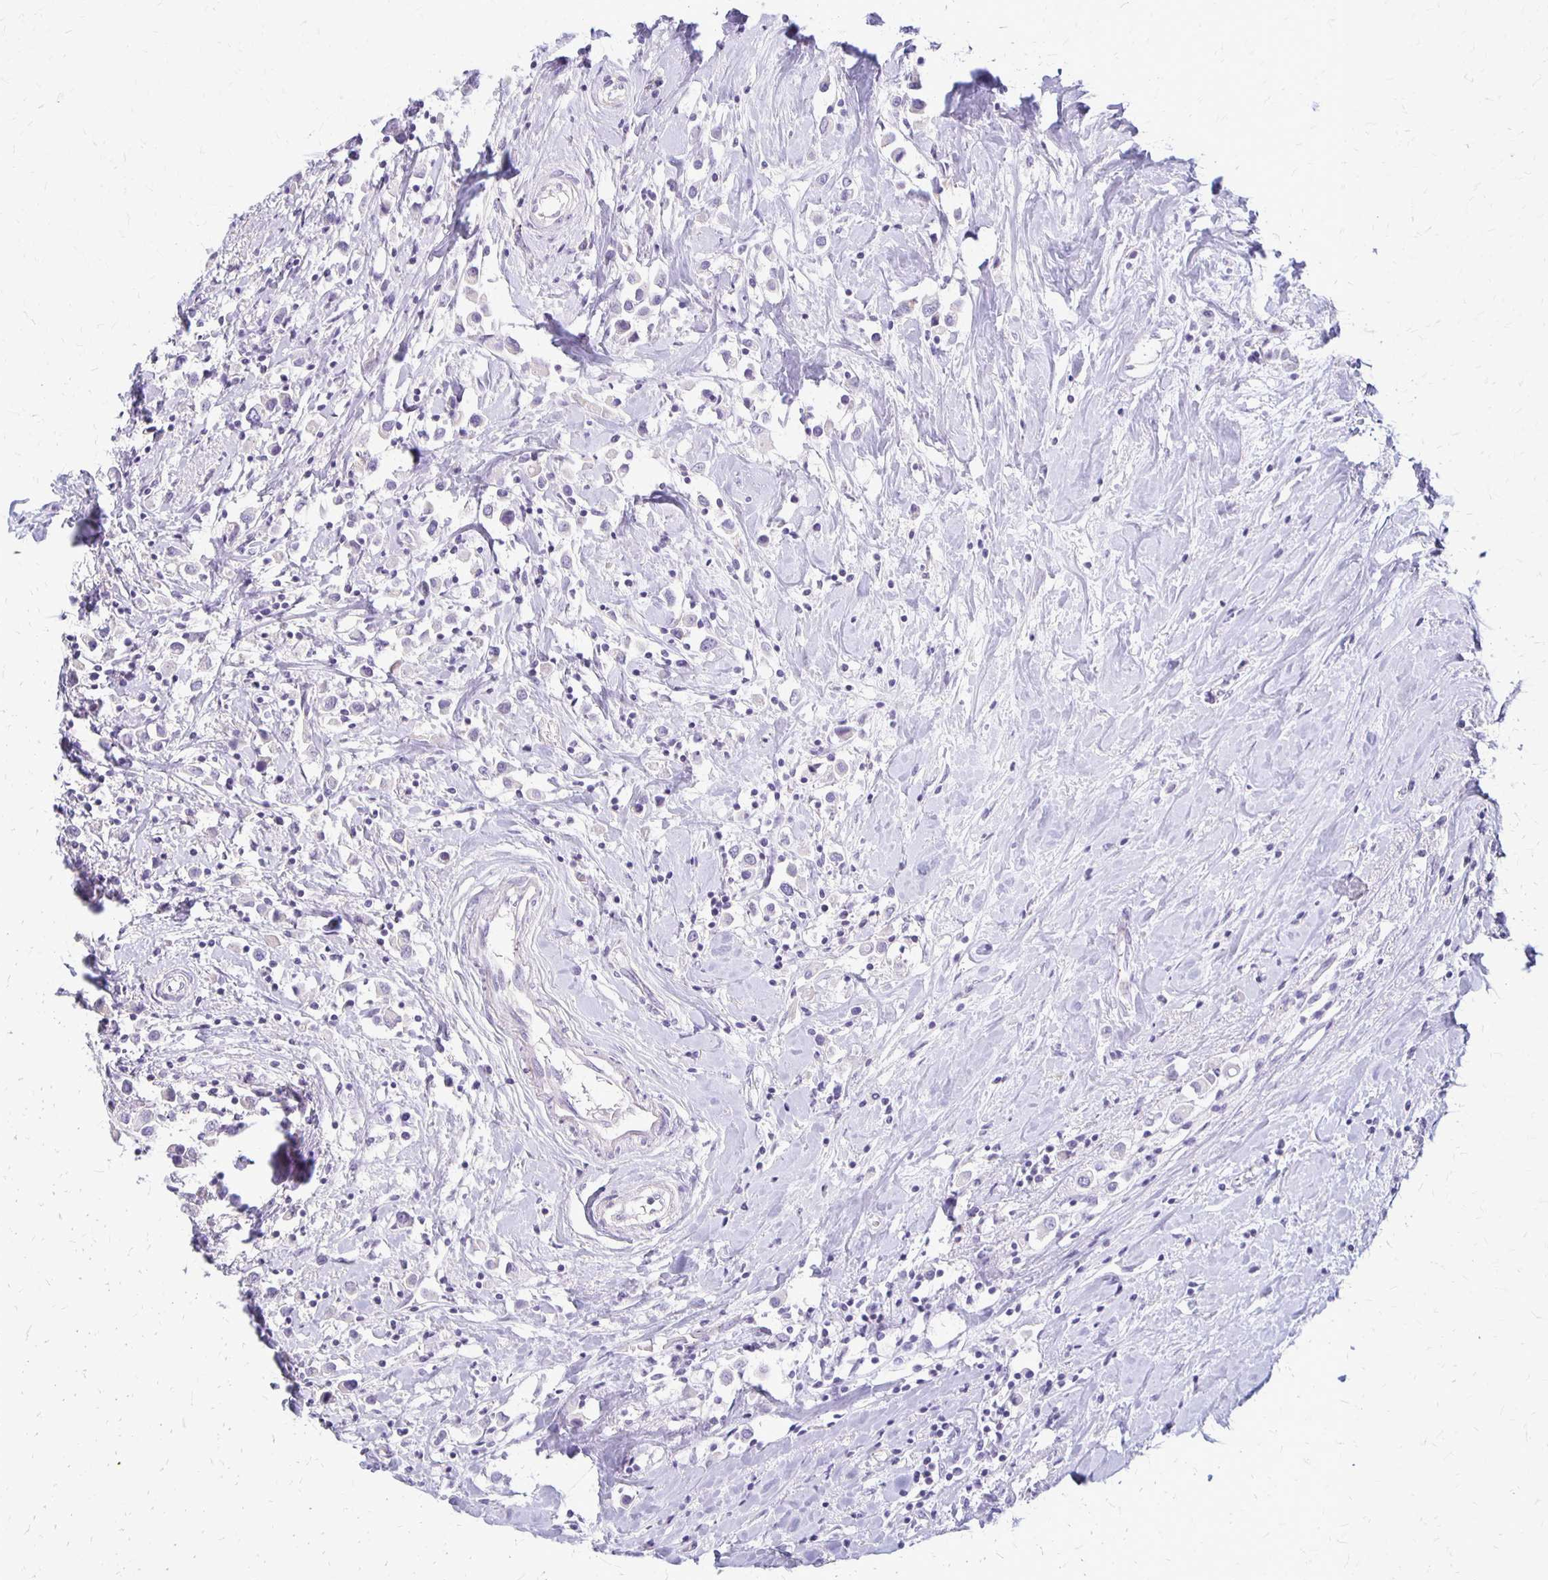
{"staining": {"intensity": "negative", "quantity": "none", "location": "none"}, "tissue": "breast cancer", "cell_type": "Tumor cells", "image_type": "cancer", "snomed": [{"axis": "morphology", "description": "Duct carcinoma"}, {"axis": "topography", "description": "Breast"}], "caption": "Immunohistochemistry (IHC) micrograph of breast intraductal carcinoma stained for a protein (brown), which shows no staining in tumor cells.", "gene": "RHOC", "patient": {"sex": "female", "age": 61}}